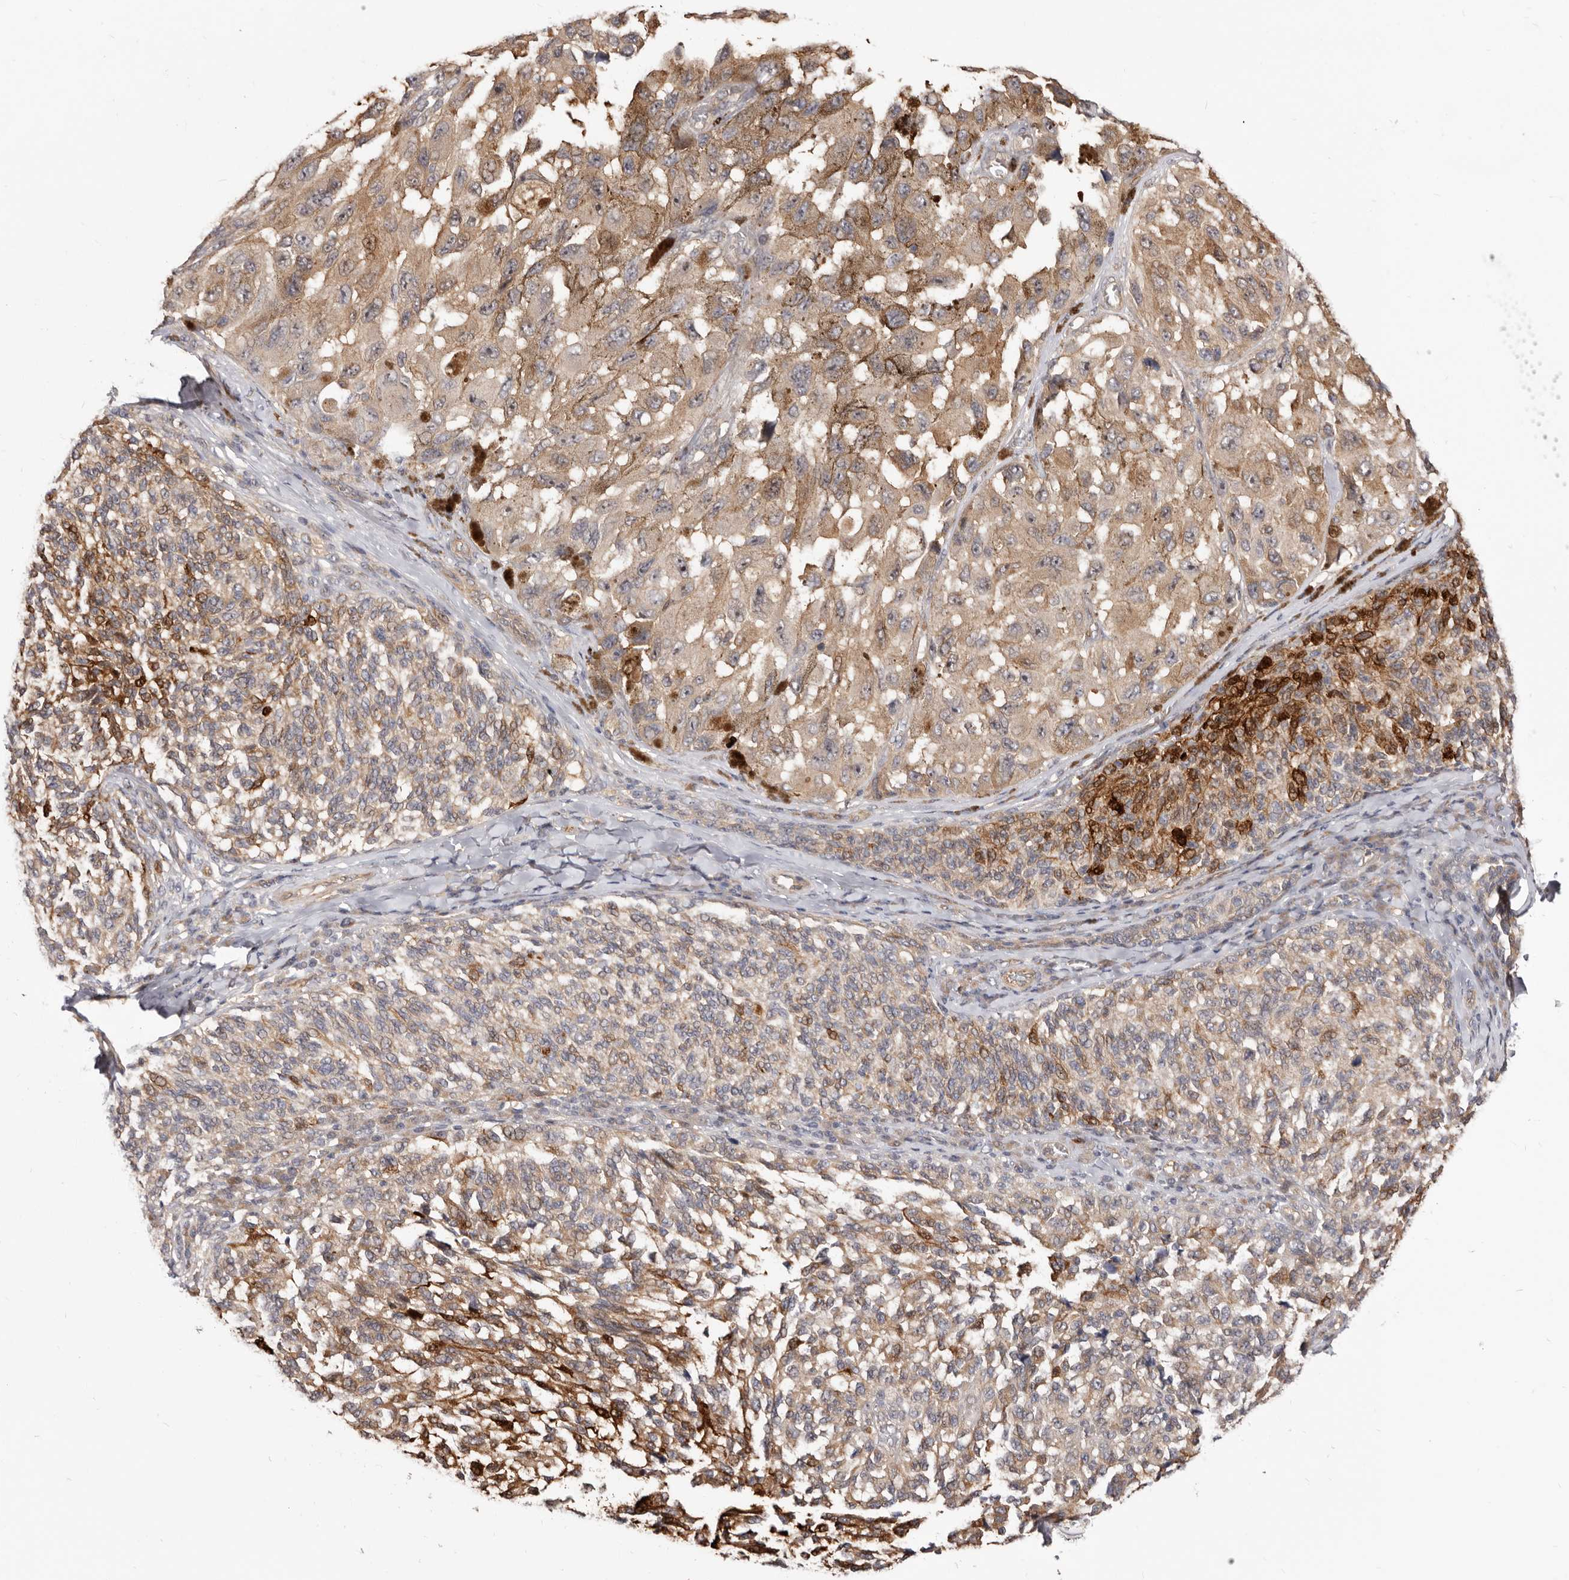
{"staining": {"intensity": "moderate", "quantity": ">75%", "location": "cytoplasmic/membranous"}, "tissue": "melanoma", "cell_type": "Tumor cells", "image_type": "cancer", "snomed": [{"axis": "morphology", "description": "Malignant melanoma, NOS"}, {"axis": "topography", "description": "Skin"}], "caption": "A micrograph of melanoma stained for a protein displays moderate cytoplasmic/membranous brown staining in tumor cells. The staining was performed using DAB, with brown indicating positive protein expression. Nuclei are stained blue with hematoxylin.", "gene": "GPATCH4", "patient": {"sex": "female", "age": 73}}